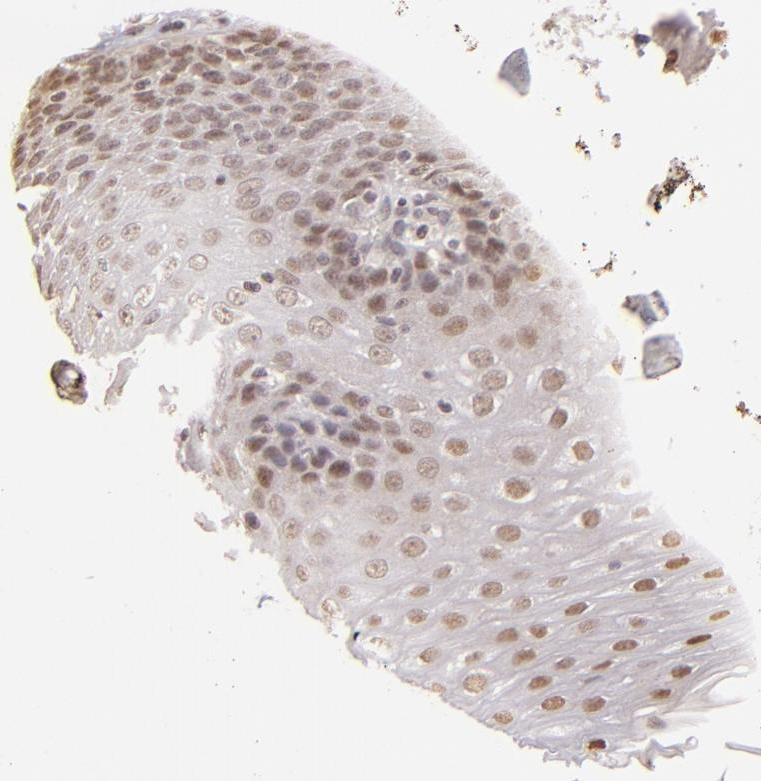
{"staining": {"intensity": "weak", "quantity": "<25%", "location": "nuclear"}, "tissue": "esophagus", "cell_type": "Squamous epithelial cells", "image_type": "normal", "snomed": [{"axis": "morphology", "description": "Normal tissue, NOS"}, {"axis": "topography", "description": "Esophagus"}], "caption": "A high-resolution histopathology image shows immunohistochemistry (IHC) staining of unremarkable esophagus, which displays no significant positivity in squamous epithelial cells.", "gene": "RARB", "patient": {"sex": "female", "age": 61}}